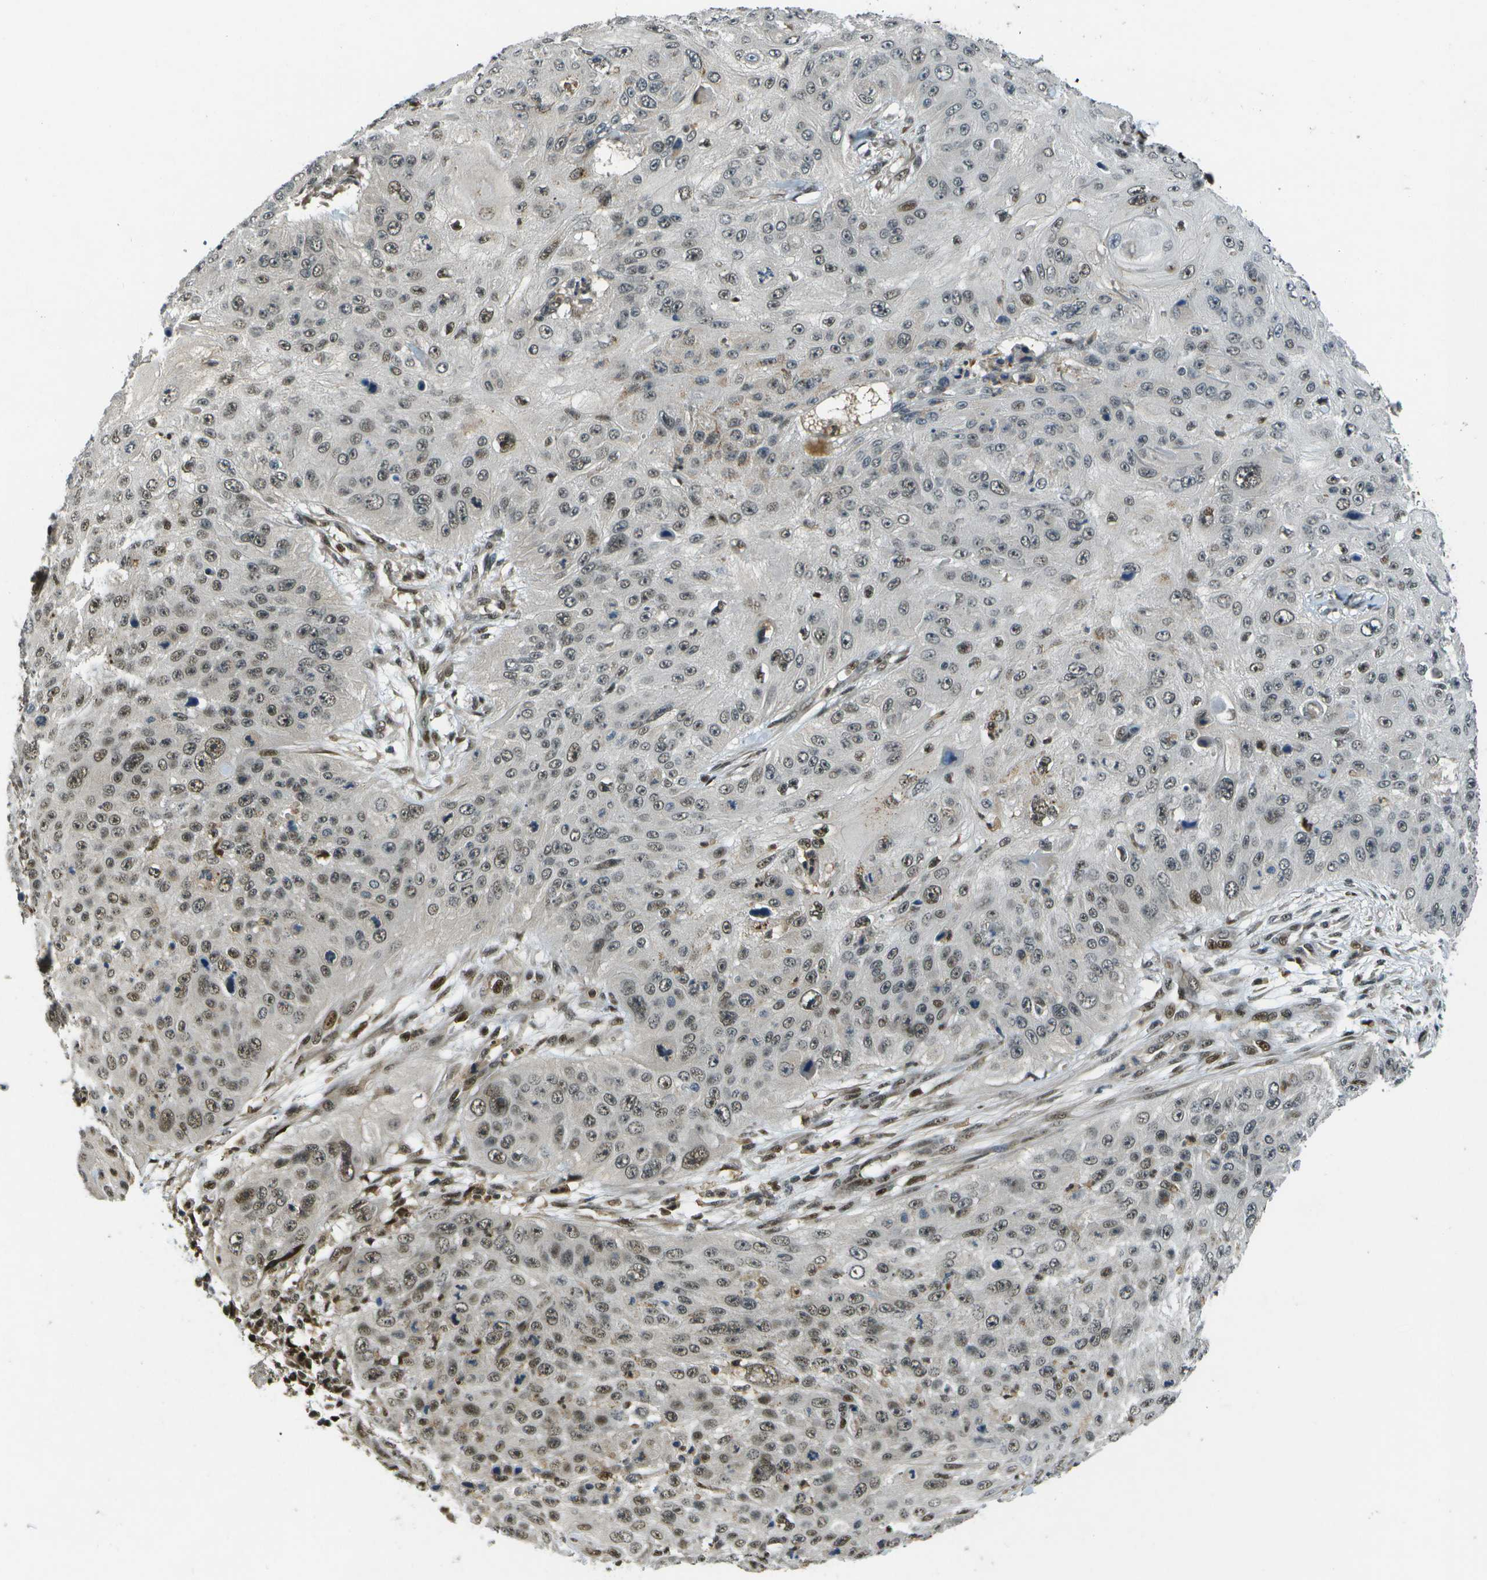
{"staining": {"intensity": "moderate", "quantity": "25%-75%", "location": "nuclear"}, "tissue": "skin cancer", "cell_type": "Tumor cells", "image_type": "cancer", "snomed": [{"axis": "morphology", "description": "Squamous cell carcinoma, NOS"}, {"axis": "topography", "description": "Skin"}], "caption": "Immunohistochemical staining of squamous cell carcinoma (skin) demonstrates moderate nuclear protein expression in approximately 25%-75% of tumor cells.", "gene": "GANC", "patient": {"sex": "female", "age": 80}}